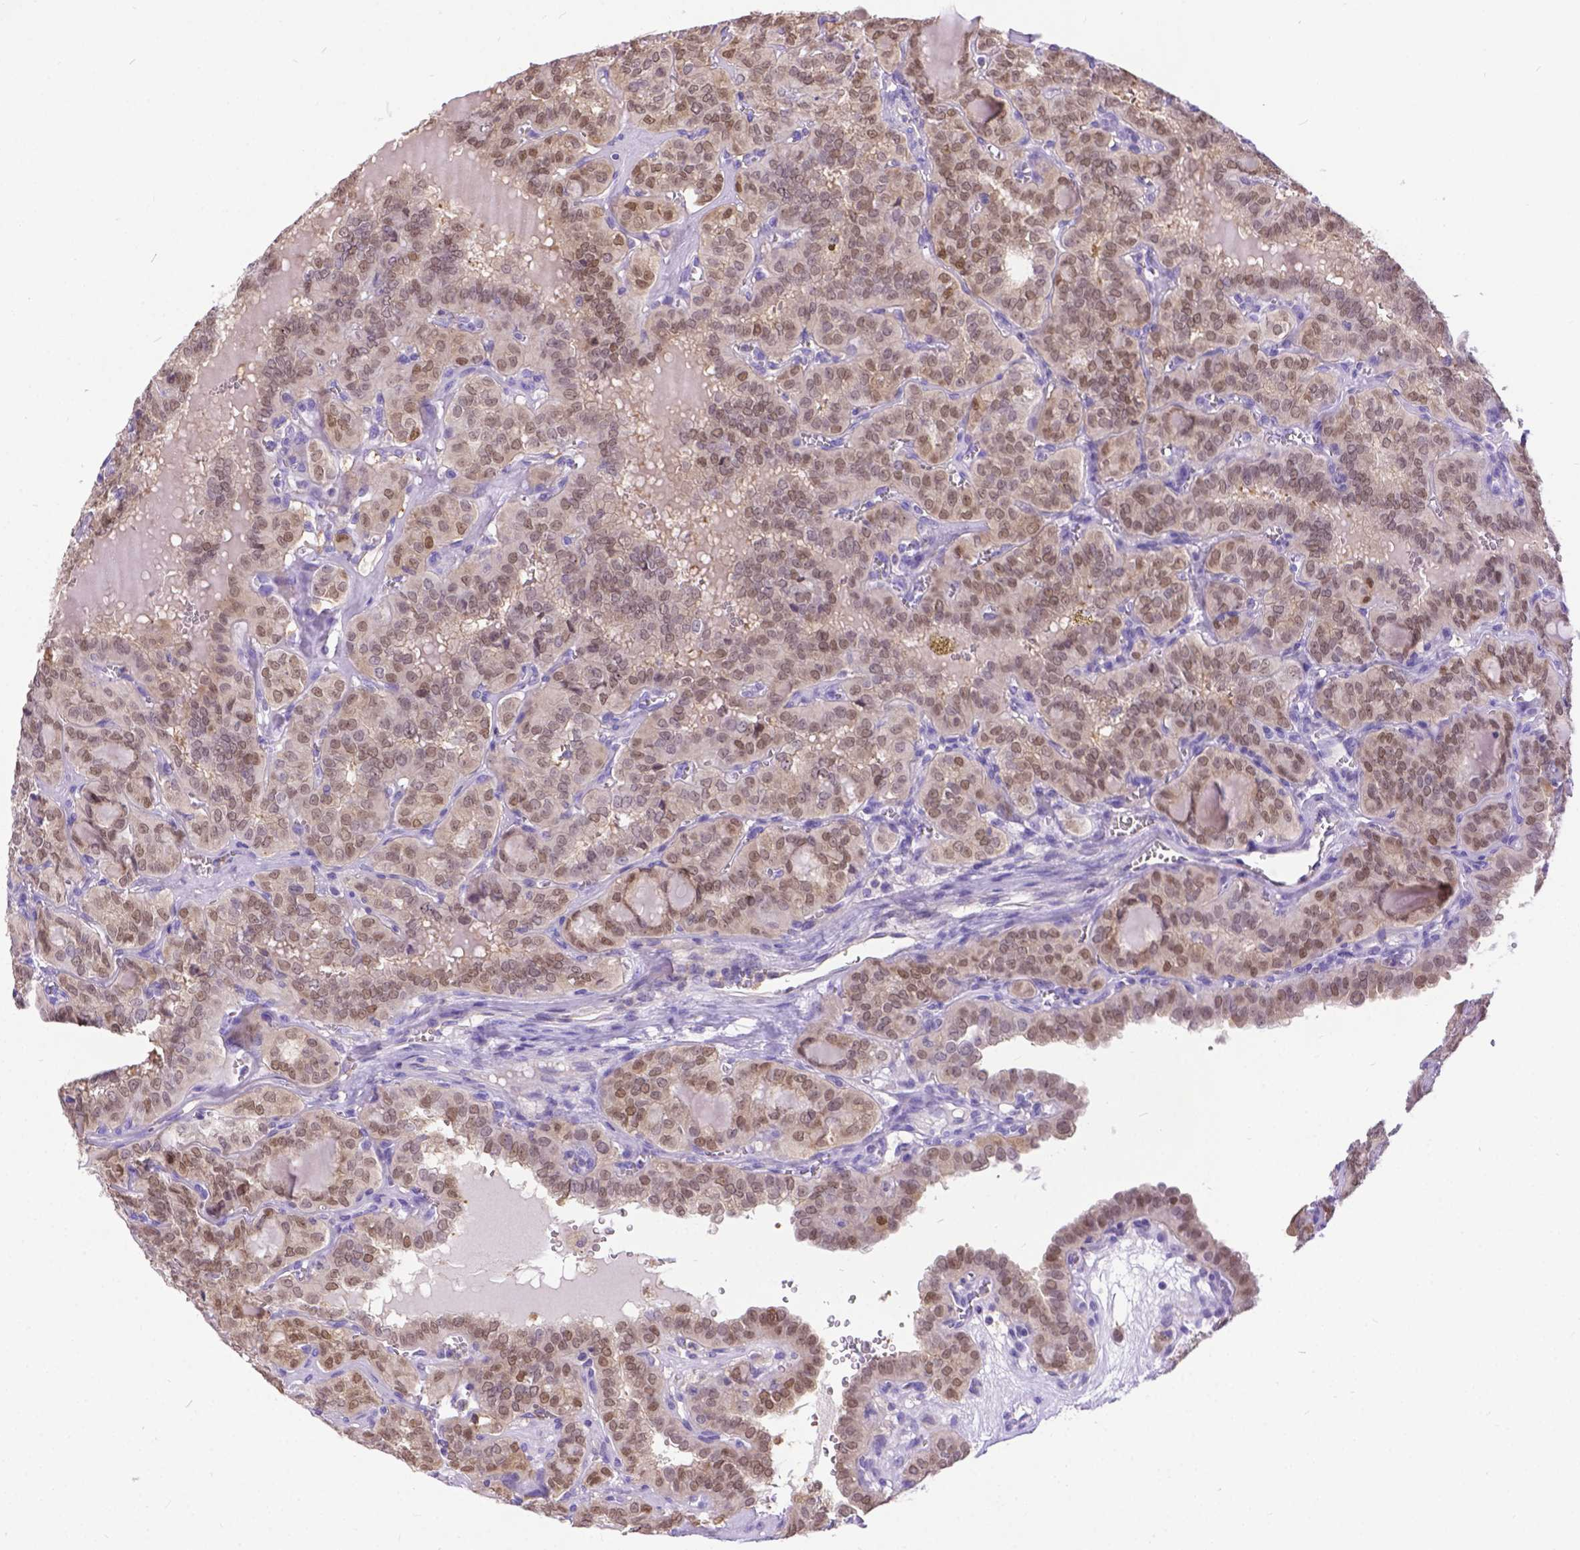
{"staining": {"intensity": "weak", "quantity": ">75%", "location": "cytoplasmic/membranous,nuclear"}, "tissue": "thyroid cancer", "cell_type": "Tumor cells", "image_type": "cancer", "snomed": [{"axis": "morphology", "description": "Papillary adenocarcinoma, NOS"}, {"axis": "topography", "description": "Thyroid gland"}], "caption": "An IHC micrograph of neoplastic tissue is shown. Protein staining in brown shows weak cytoplasmic/membranous and nuclear positivity in thyroid papillary adenocarcinoma within tumor cells. Using DAB (3,3'-diaminobenzidine) (brown) and hematoxylin (blue) stains, captured at high magnification using brightfield microscopy.", "gene": "TMEM169", "patient": {"sex": "female", "age": 41}}